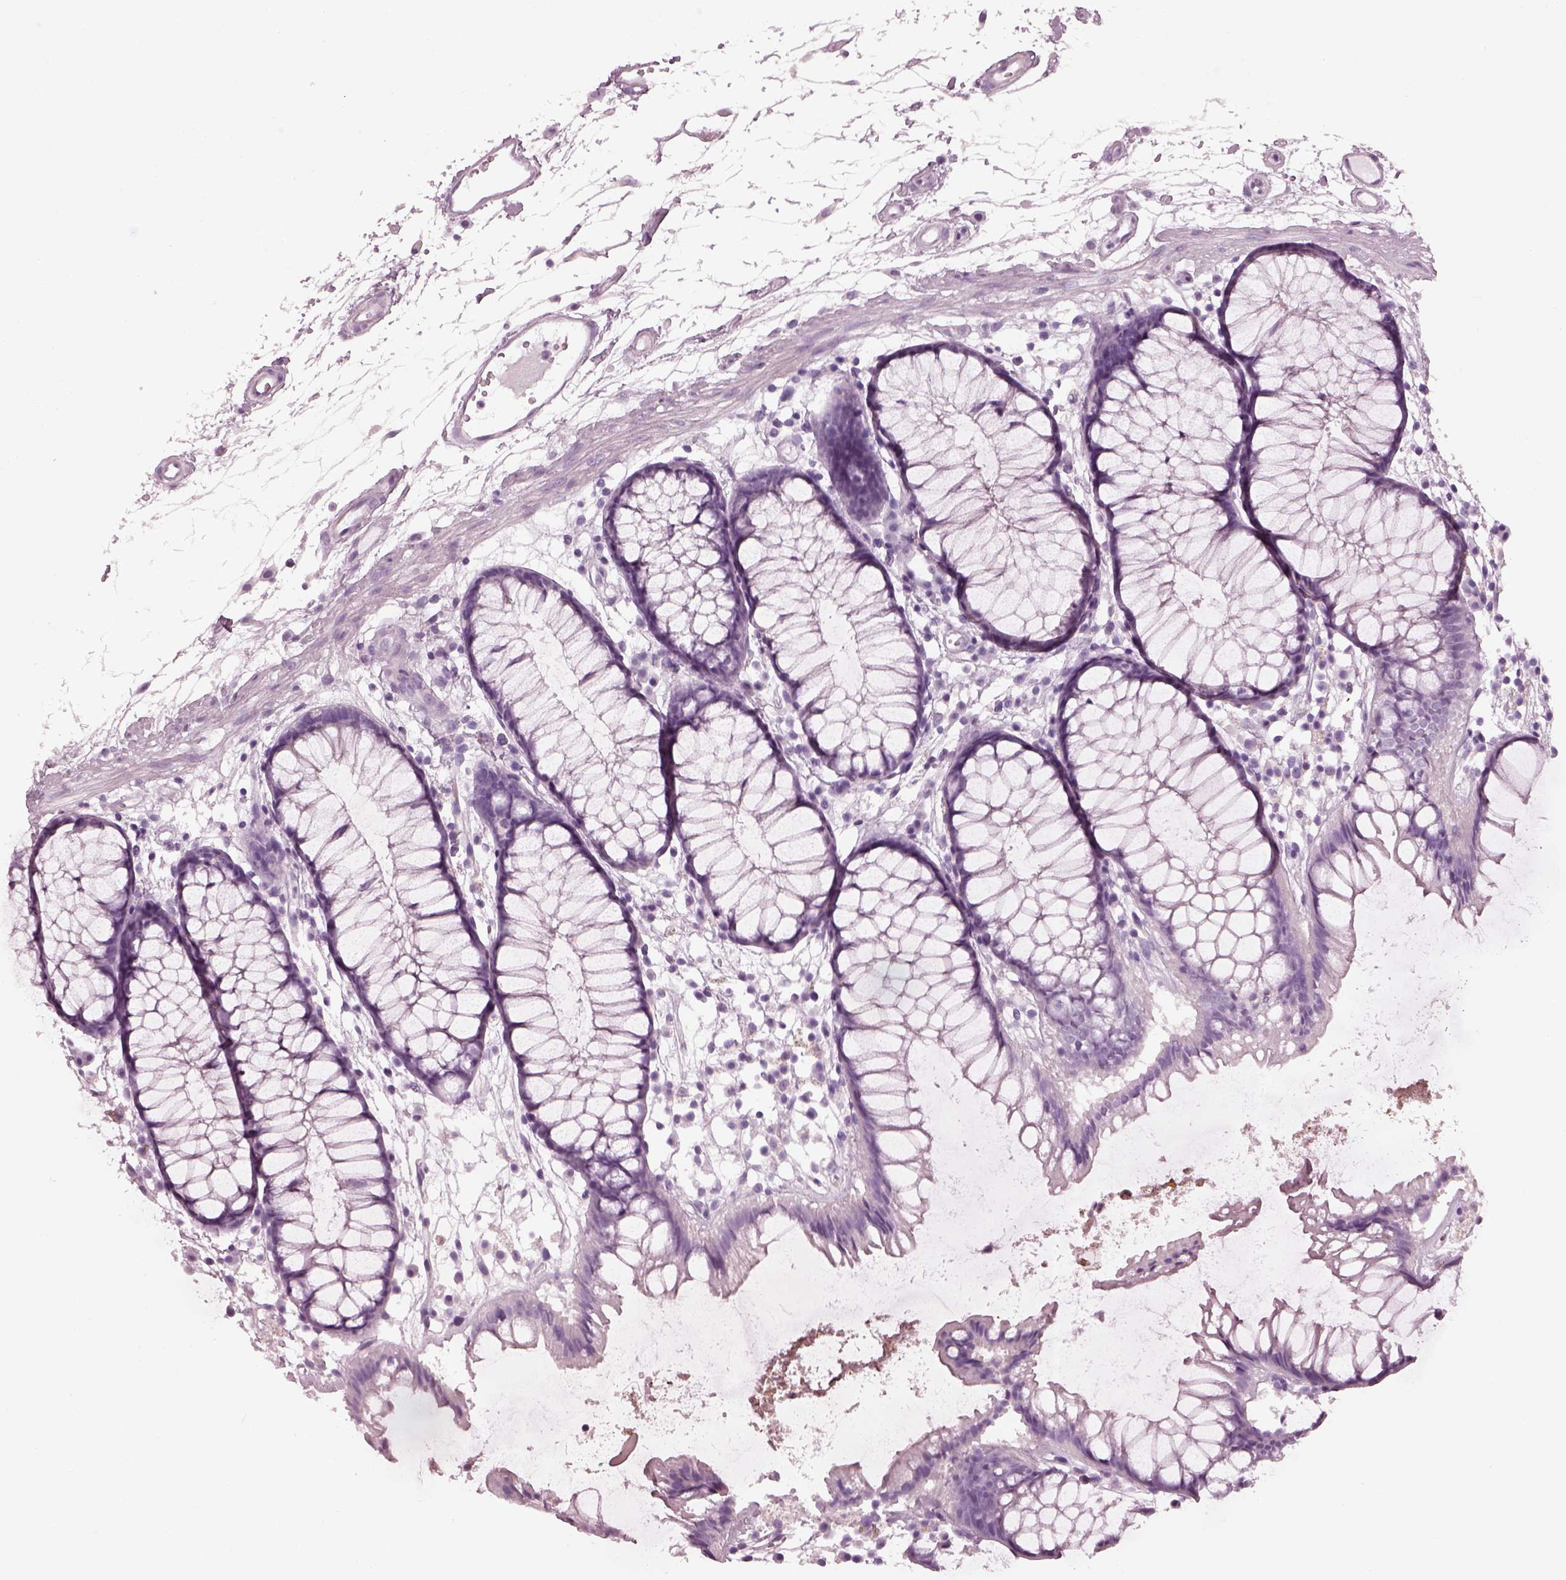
{"staining": {"intensity": "negative", "quantity": "none", "location": "none"}, "tissue": "colon", "cell_type": "Endothelial cells", "image_type": "normal", "snomed": [{"axis": "morphology", "description": "Normal tissue, NOS"}, {"axis": "morphology", "description": "Adenocarcinoma, NOS"}, {"axis": "topography", "description": "Colon"}], "caption": "IHC histopathology image of normal colon: colon stained with DAB displays no significant protein staining in endothelial cells. (Immunohistochemistry (ihc), brightfield microscopy, high magnification).", "gene": "SLC6A17", "patient": {"sex": "male", "age": 65}}